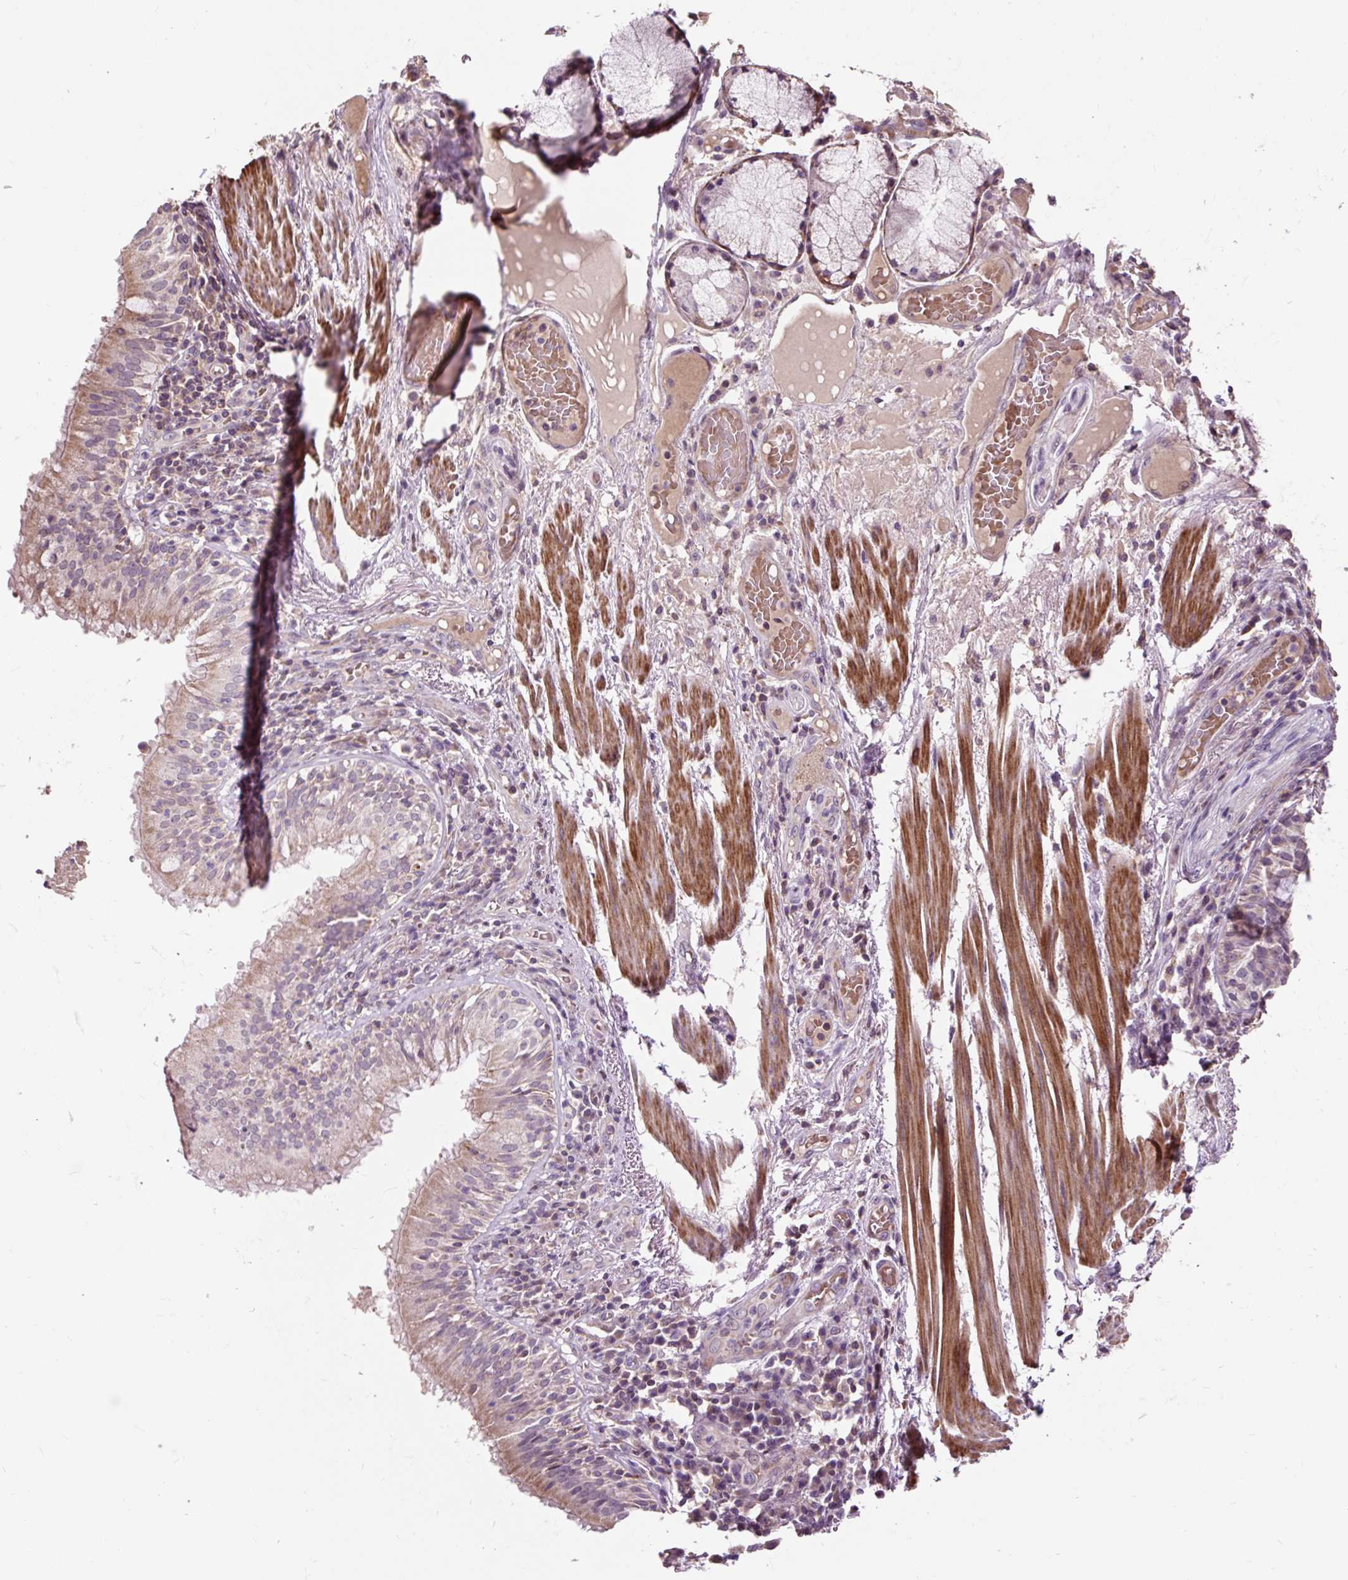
{"staining": {"intensity": "strong", "quantity": ">75%", "location": "cytoplasmic/membranous"}, "tissue": "soft tissue", "cell_type": "Chondrocytes", "image_type": "normal", "snomed": [{"axis": "morphology", "description": "Normal tissue, NOS"}, {"axis": "topography", "description": "Cartilage tissue"}, {"axis": "topography", "description": "Bronchus"}], "caption": "High-magnification brightfield microscopy of benign soft tissue stained with DAB (3,3'-diaminobenzidine) (brown) and counterstained with hematoxylin (blue). chondrocytes exhibit strong cytoplasmic/membranous positivity is appreciated in about>75% of cells.", "gene": "PRIMPOL", "patient": {"sex": "male", "age": 56}}